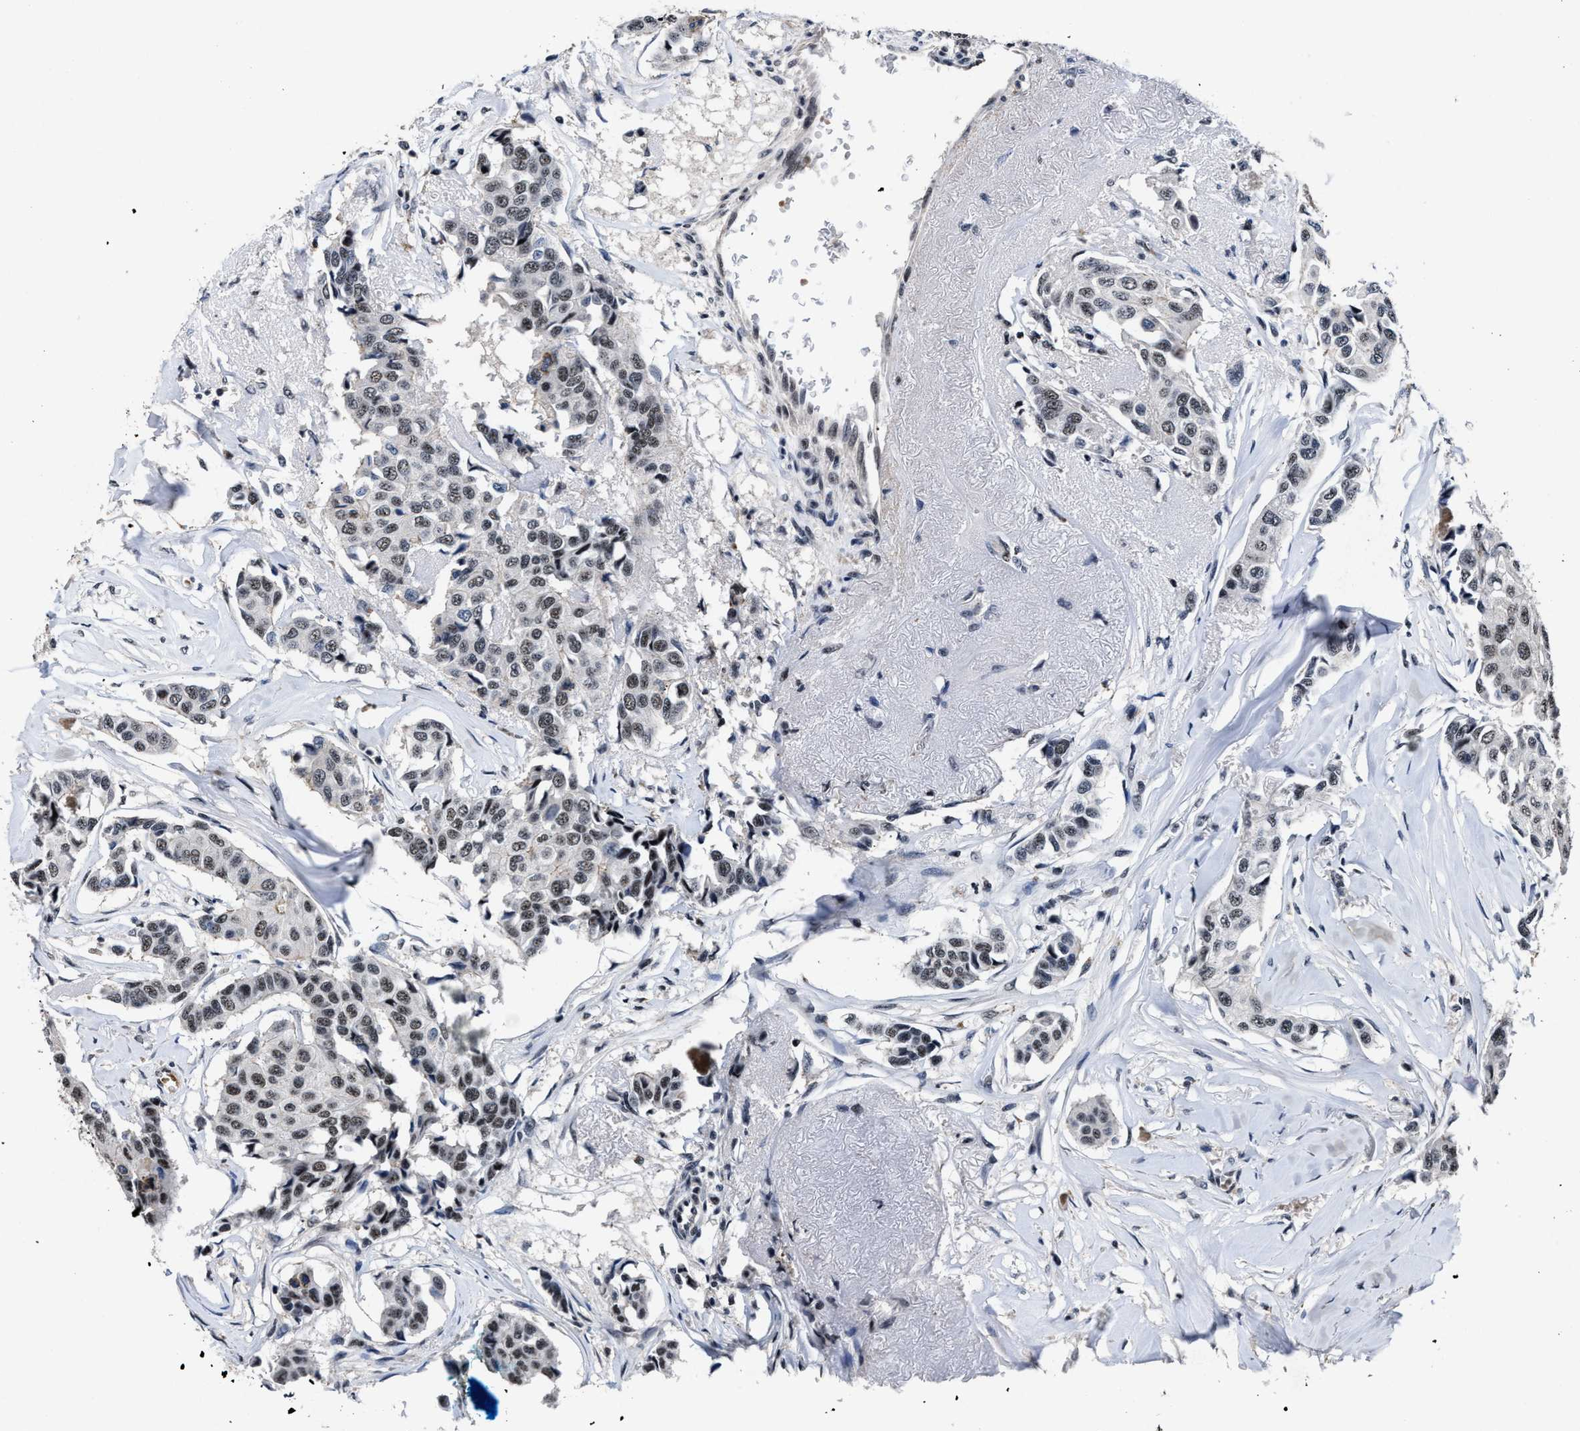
{"staining": {"intensity": "weak", "quantity": "25%-75%", "location": "nuclear"}, "tissue": "breast cancer", "cell_type": "Tumor cells", "image_type": "cancer", "snomed": [{"axis": "morphology", "description": "Duct carcinoma"}, {"axis": "topography", "description": "Breast"}], "caption": "Weak nuclear positivity for a protein is appreciated in about 25%-75% of tumor cells of infiltrating ductal carcinoma (breast) using IHC.", "gene": "ZNF233", "patient": {"sex": "female", "age": 80}}